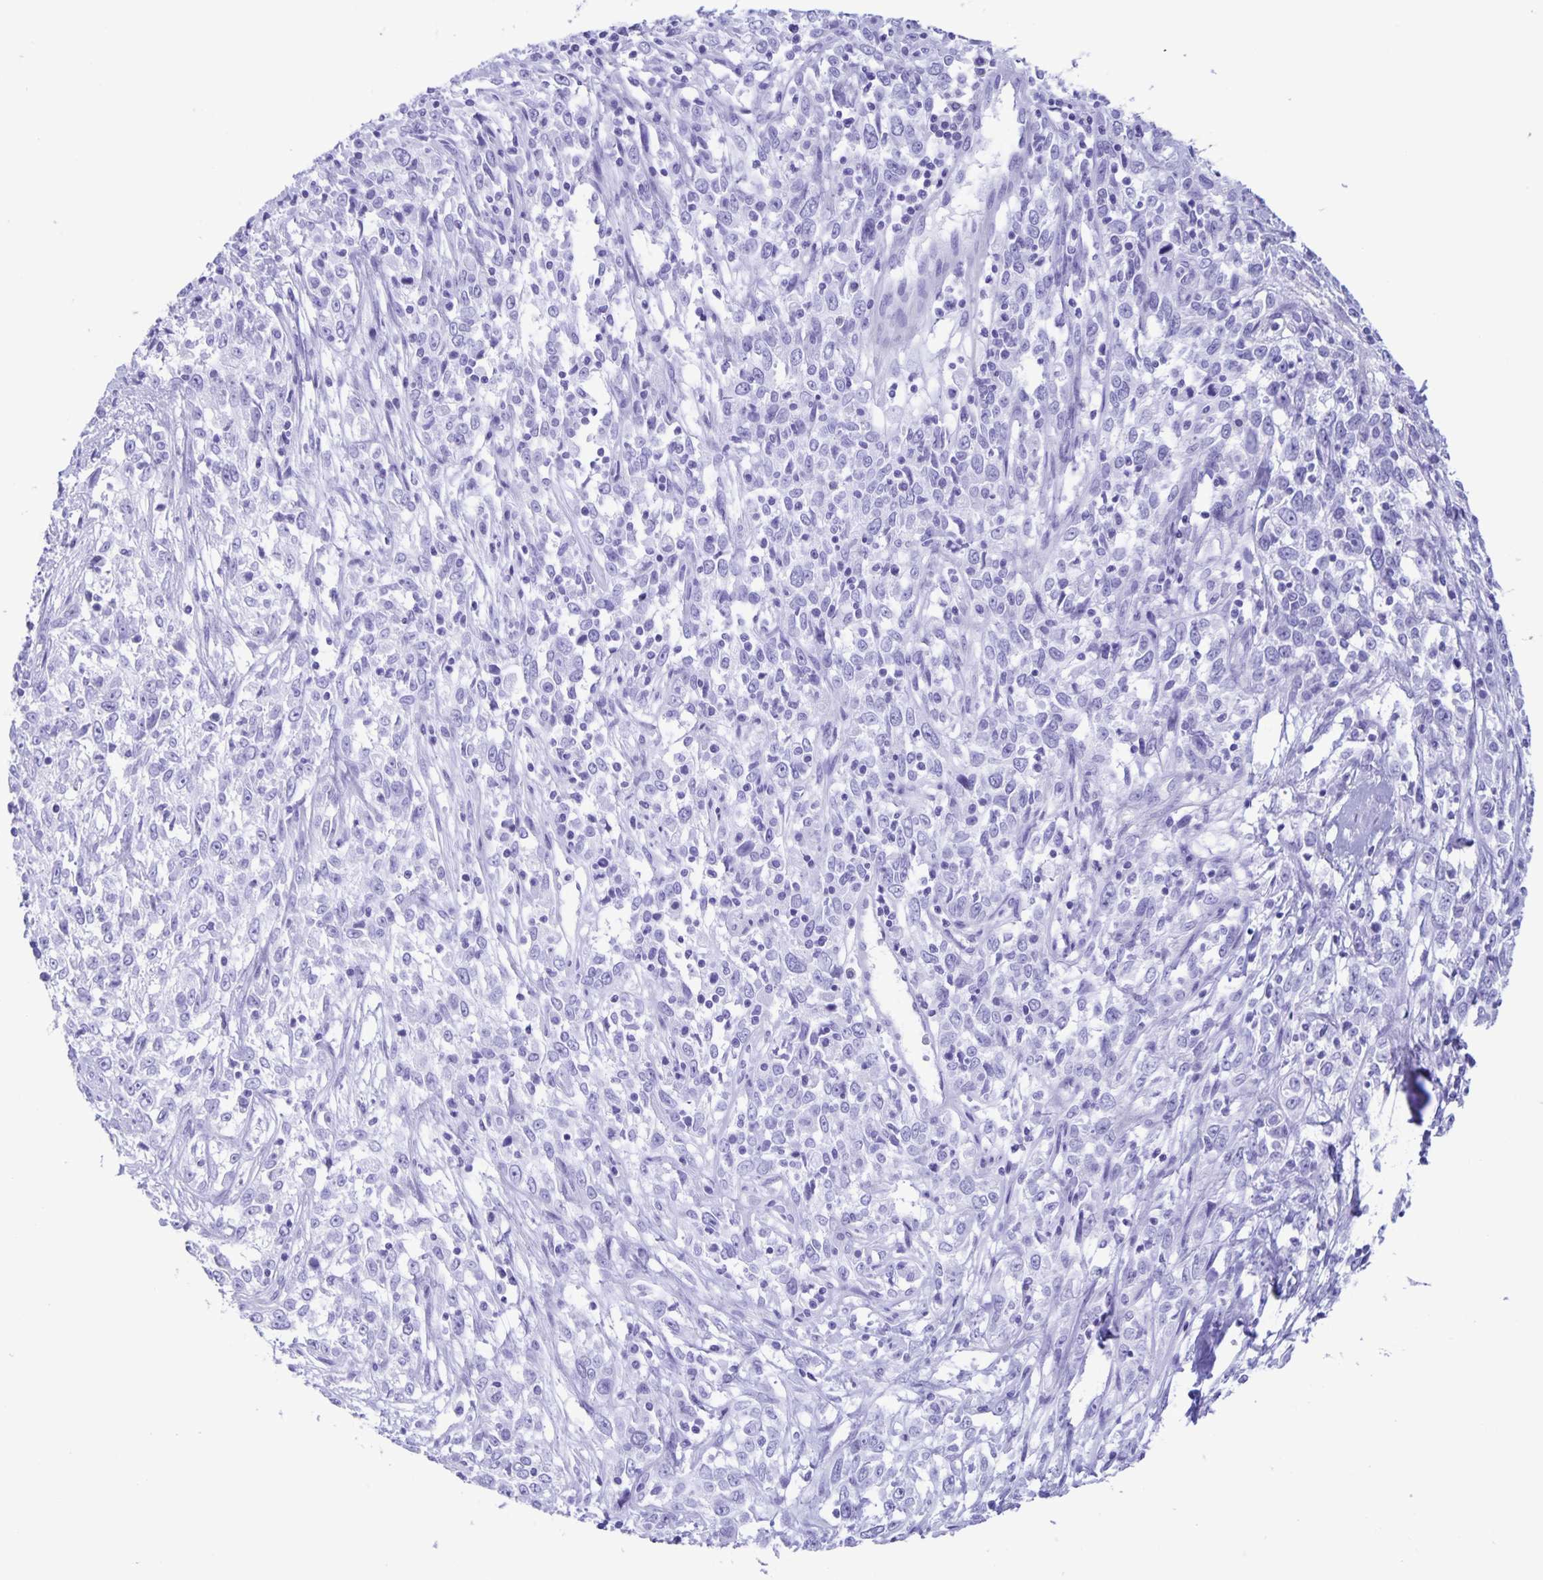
{"staining": {"intensity": "negative", "quantity": "none", "location": "none"}, "tissue": "cervical cancer", "cell_type": "Tumor cells", "image_type": "cancer", "snomed": [{"axis": "morphology", "description": "Adenocarcinoma, NOS"}, {"axis": "topography", "description": "Cervix"}], "caption": "Micrograph shows no protein staining in tumor cells of adenocarcinoma (cervical) tissue. (DAB immunohistochemistry (IHC) with hematoxylin counter stain).", "gene": "AQP4", "patient": {"sex": "female", "age": 40}}